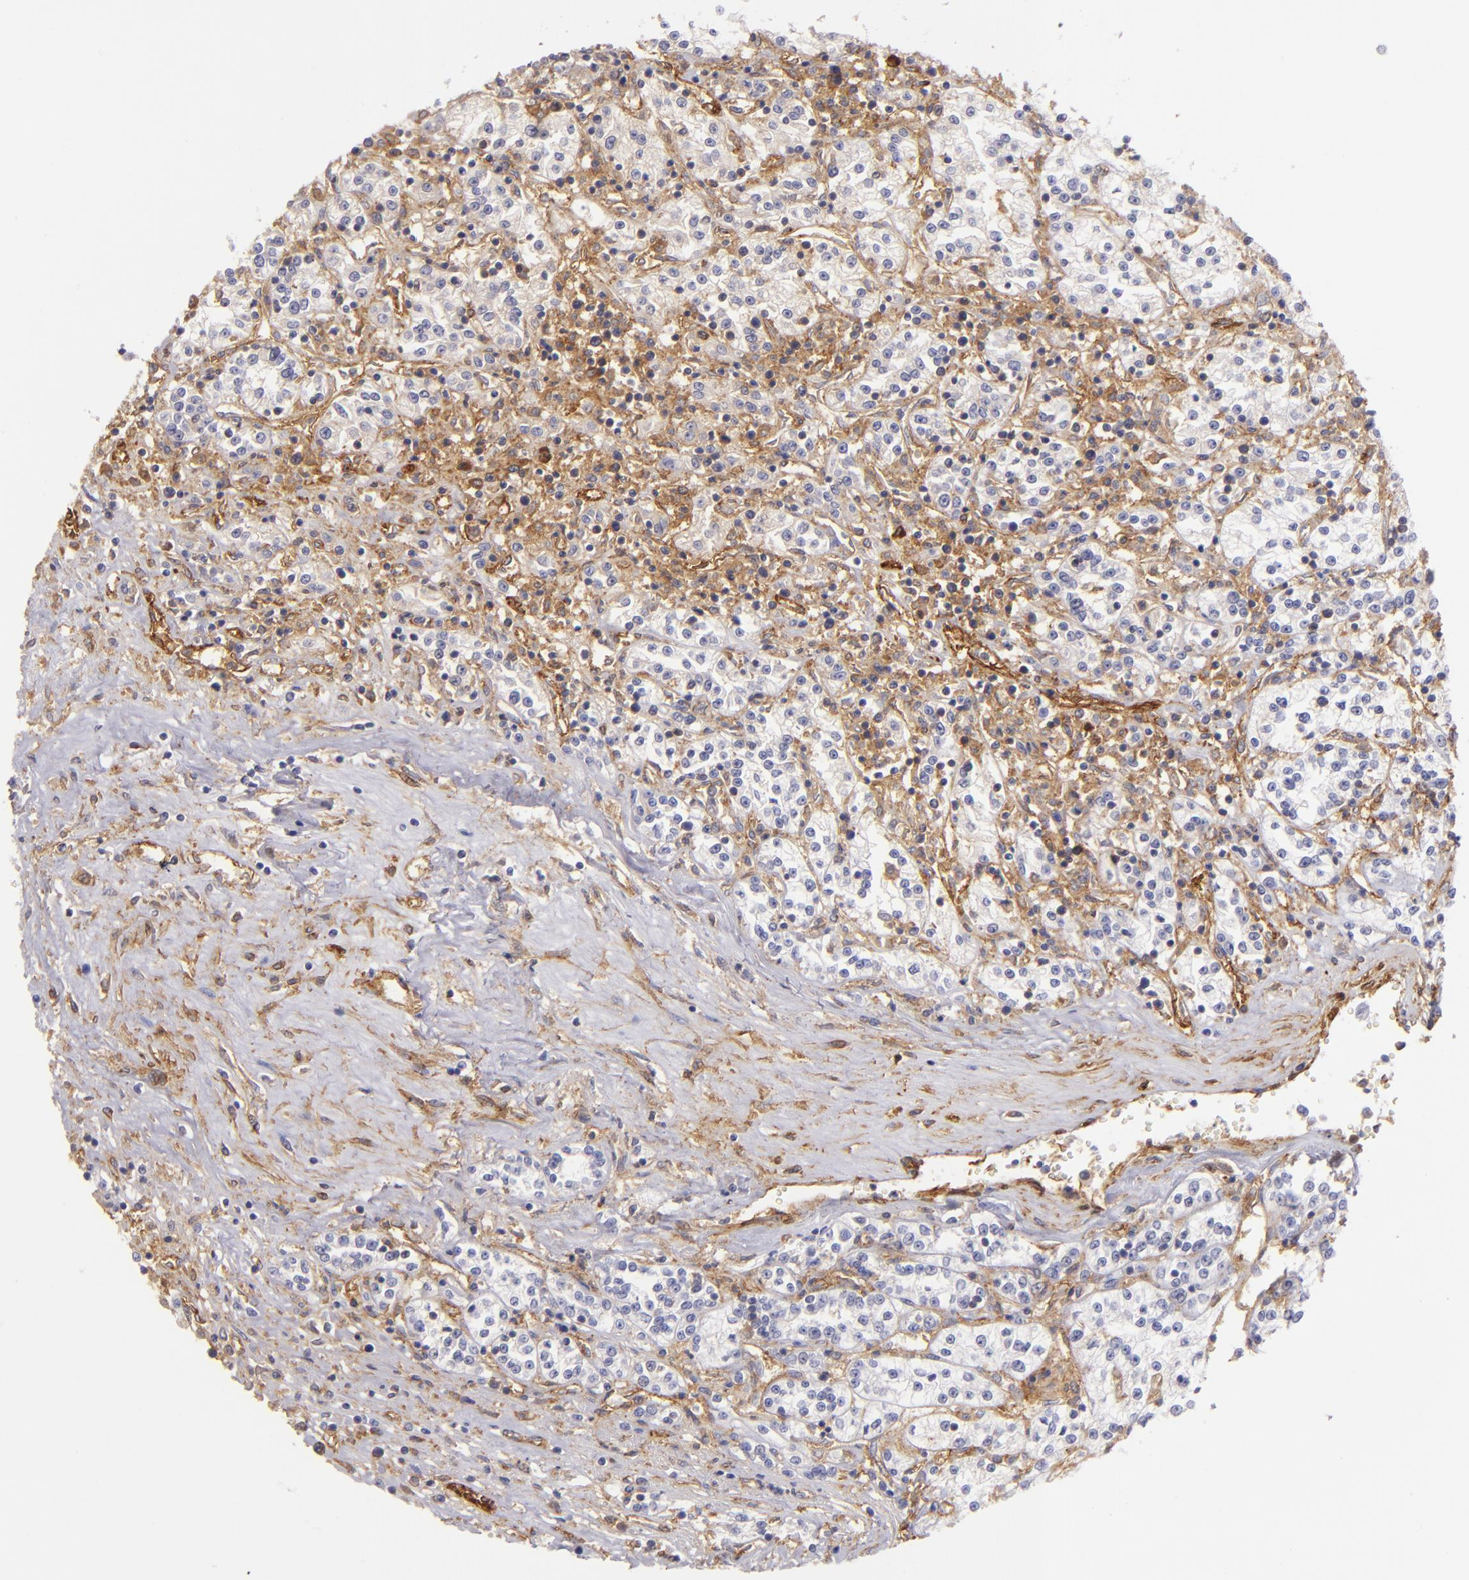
{"staining": {"intensity": "negative", "quantity": "none", "location": "none"}, "tissue": "renal cancer", "cell_type": "Tumor cells", "image_type": "cancer", "snomed": [{"axis": "morphology", "description": "Adenocarcinoma, NOS"}, {"axis": "topography", "description": "Kidney"}], "caption": "DAB (3,3'-diaminobenzidine) immunohistochemical staining of adenocarcinoma (renal) shows no significant positivity in tumor cells.", "gene": "ENTPD1", "patient": {"sex": "female", "age": 76}}